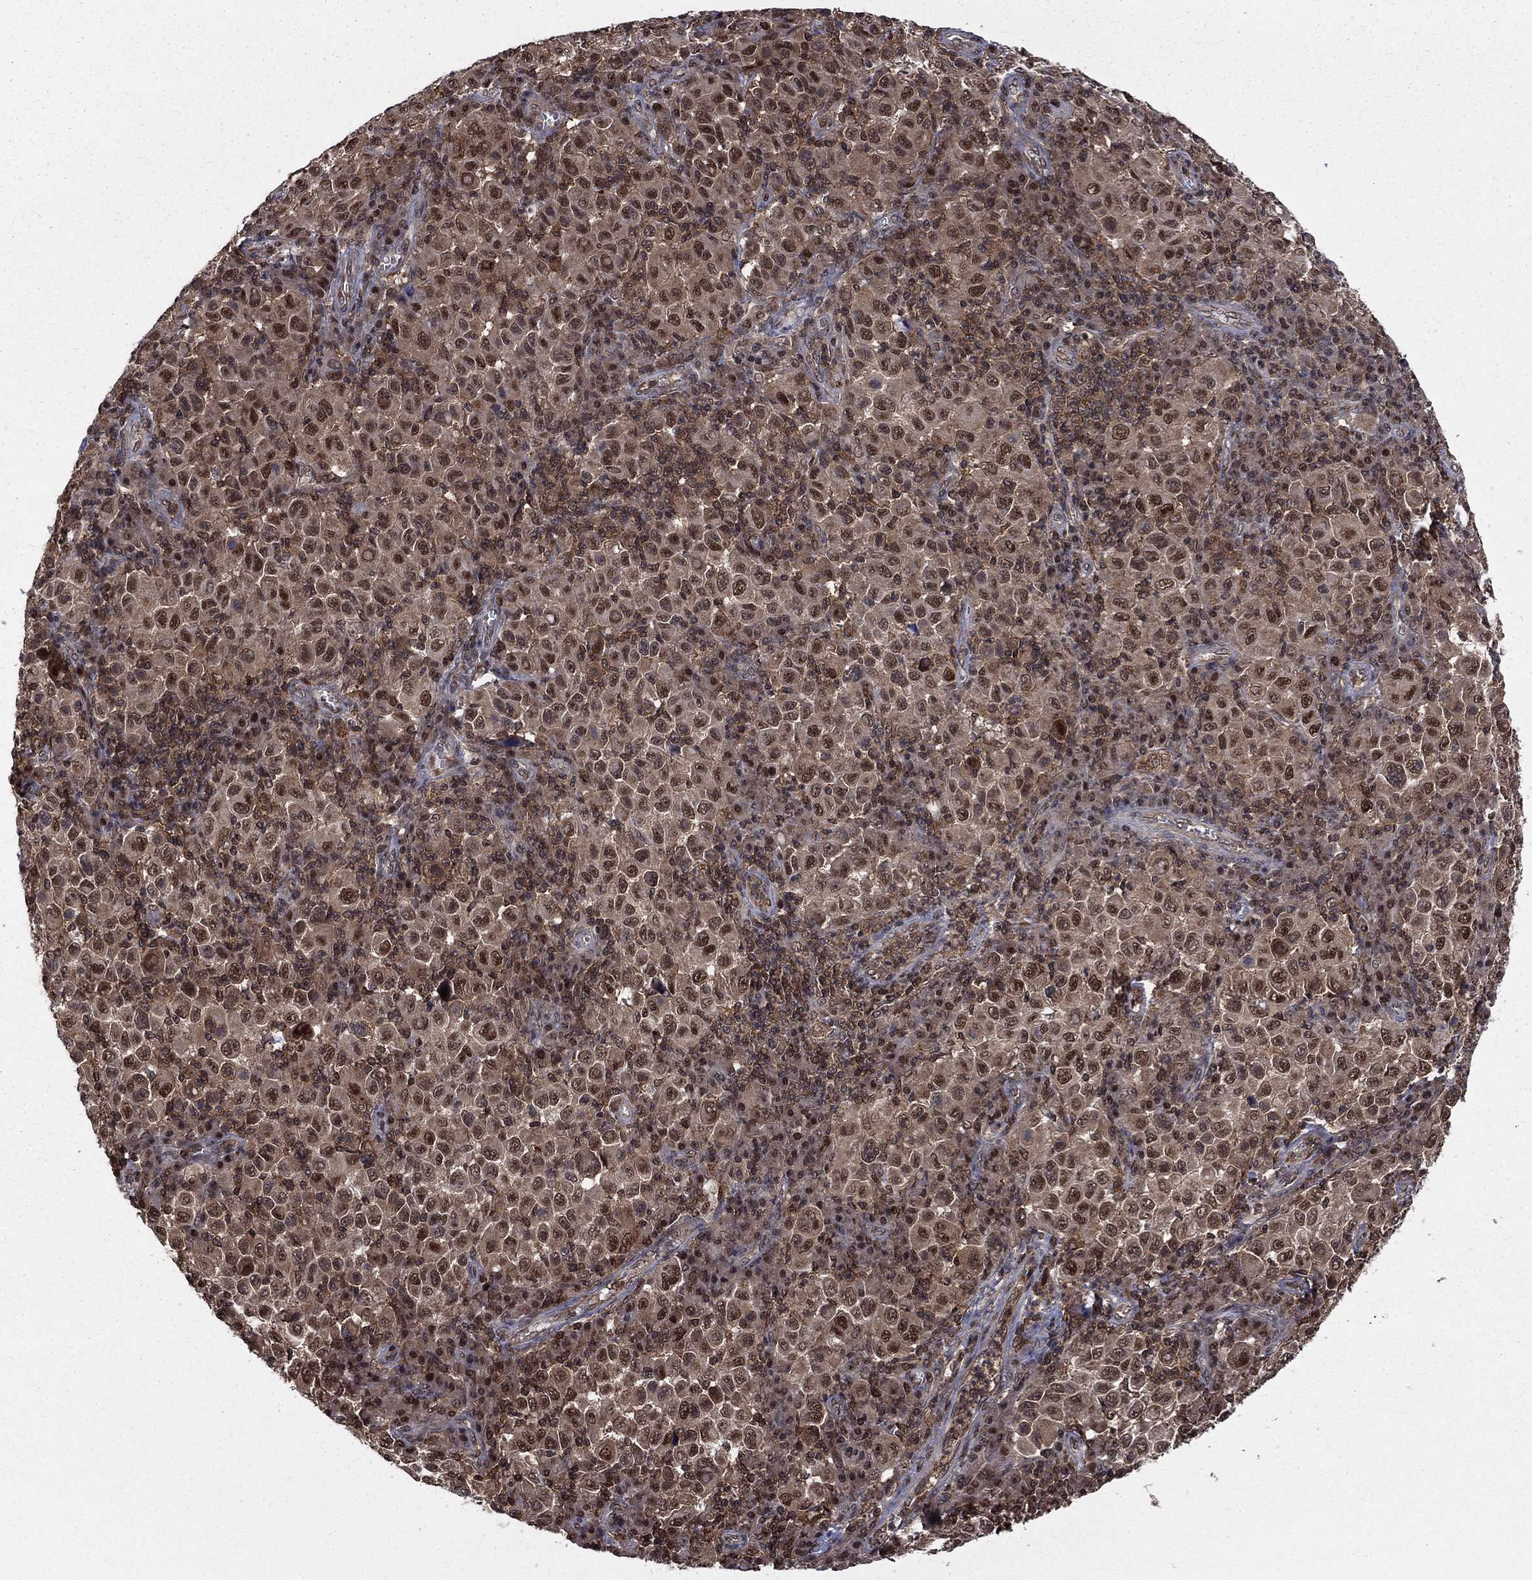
{"staining": {"intensity": "moderate", "quantity": "25%-75%", "location": "nuclear"}, "tissue": "melanoma", "cell_type": "Tumor cells", "image_type": "cancer", "snomed": [{"axis": "morphology", "description": "Malignant melanoma, NOS"}, {"axis": "topography", "description": "Skin"}], "caption": "Immunohistochemistry (IHC) micrograph of human melanoma stained for a protein (brown), which reveals medium levels of moderate nuclear expression in approximately 25%-75% of tumor cells.", "gene": "PSMD2", "patient": {"sex": "female", "age": 57}}